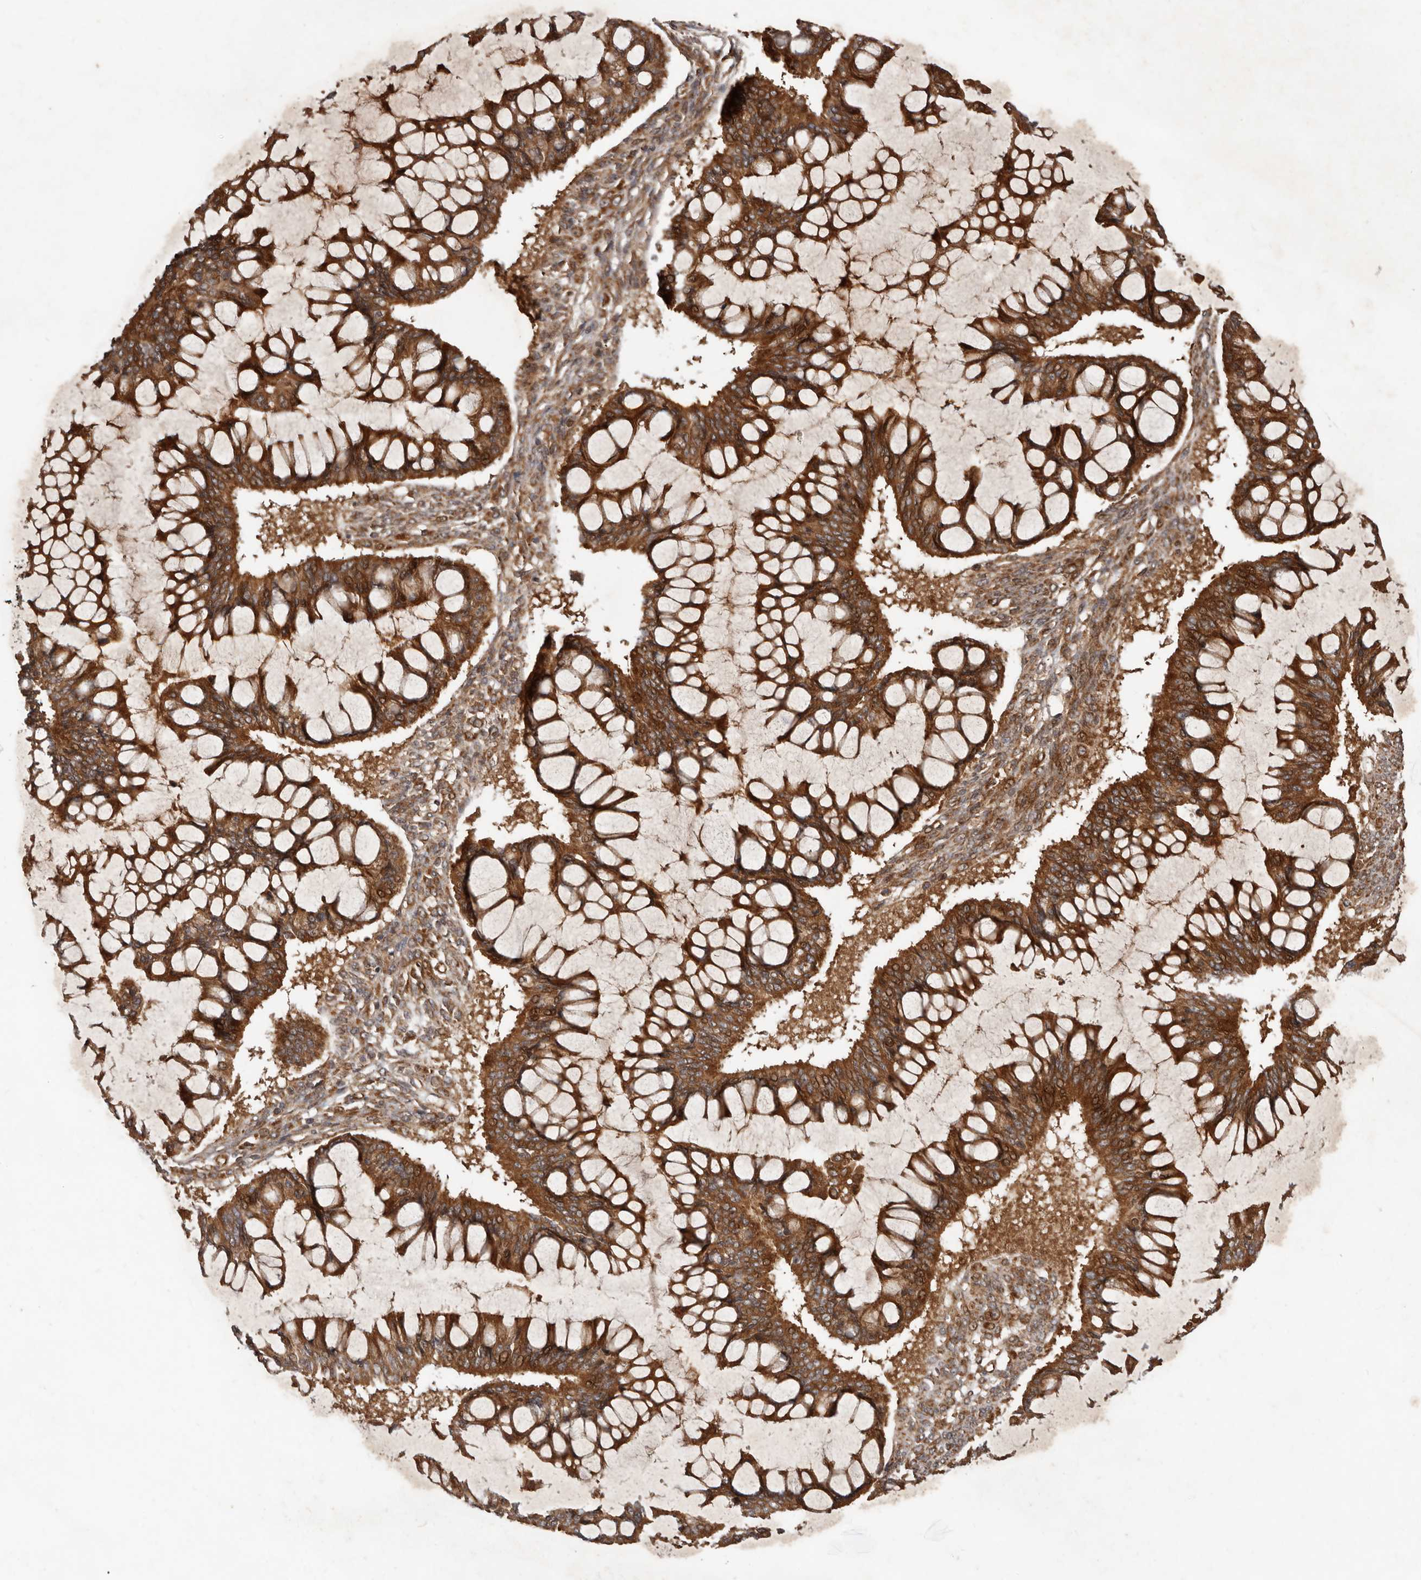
{"staining": {"intensity": "moderate", "quantity": ">75%", "location": "cytoplasmic/membranous"}, "tissue": "ovarian cancer", "cell_type": "Tumor cells", "image_type": "cancer", "snomed": [{"axis": "morphology", "description": "Cystadenocarcinoma, mucinous, NOS"}, {"axis": "topography", "description": "Ovary"}], "caption": "Immunohistochemical staining of ovarian mucinous cystadenocarcinoma displays medium levels of moderate cytoplasmic/membranous positivity in about >75% of tumor cells.", "gene": "STK36", "patient": {"sex": "female", "age": 73}}